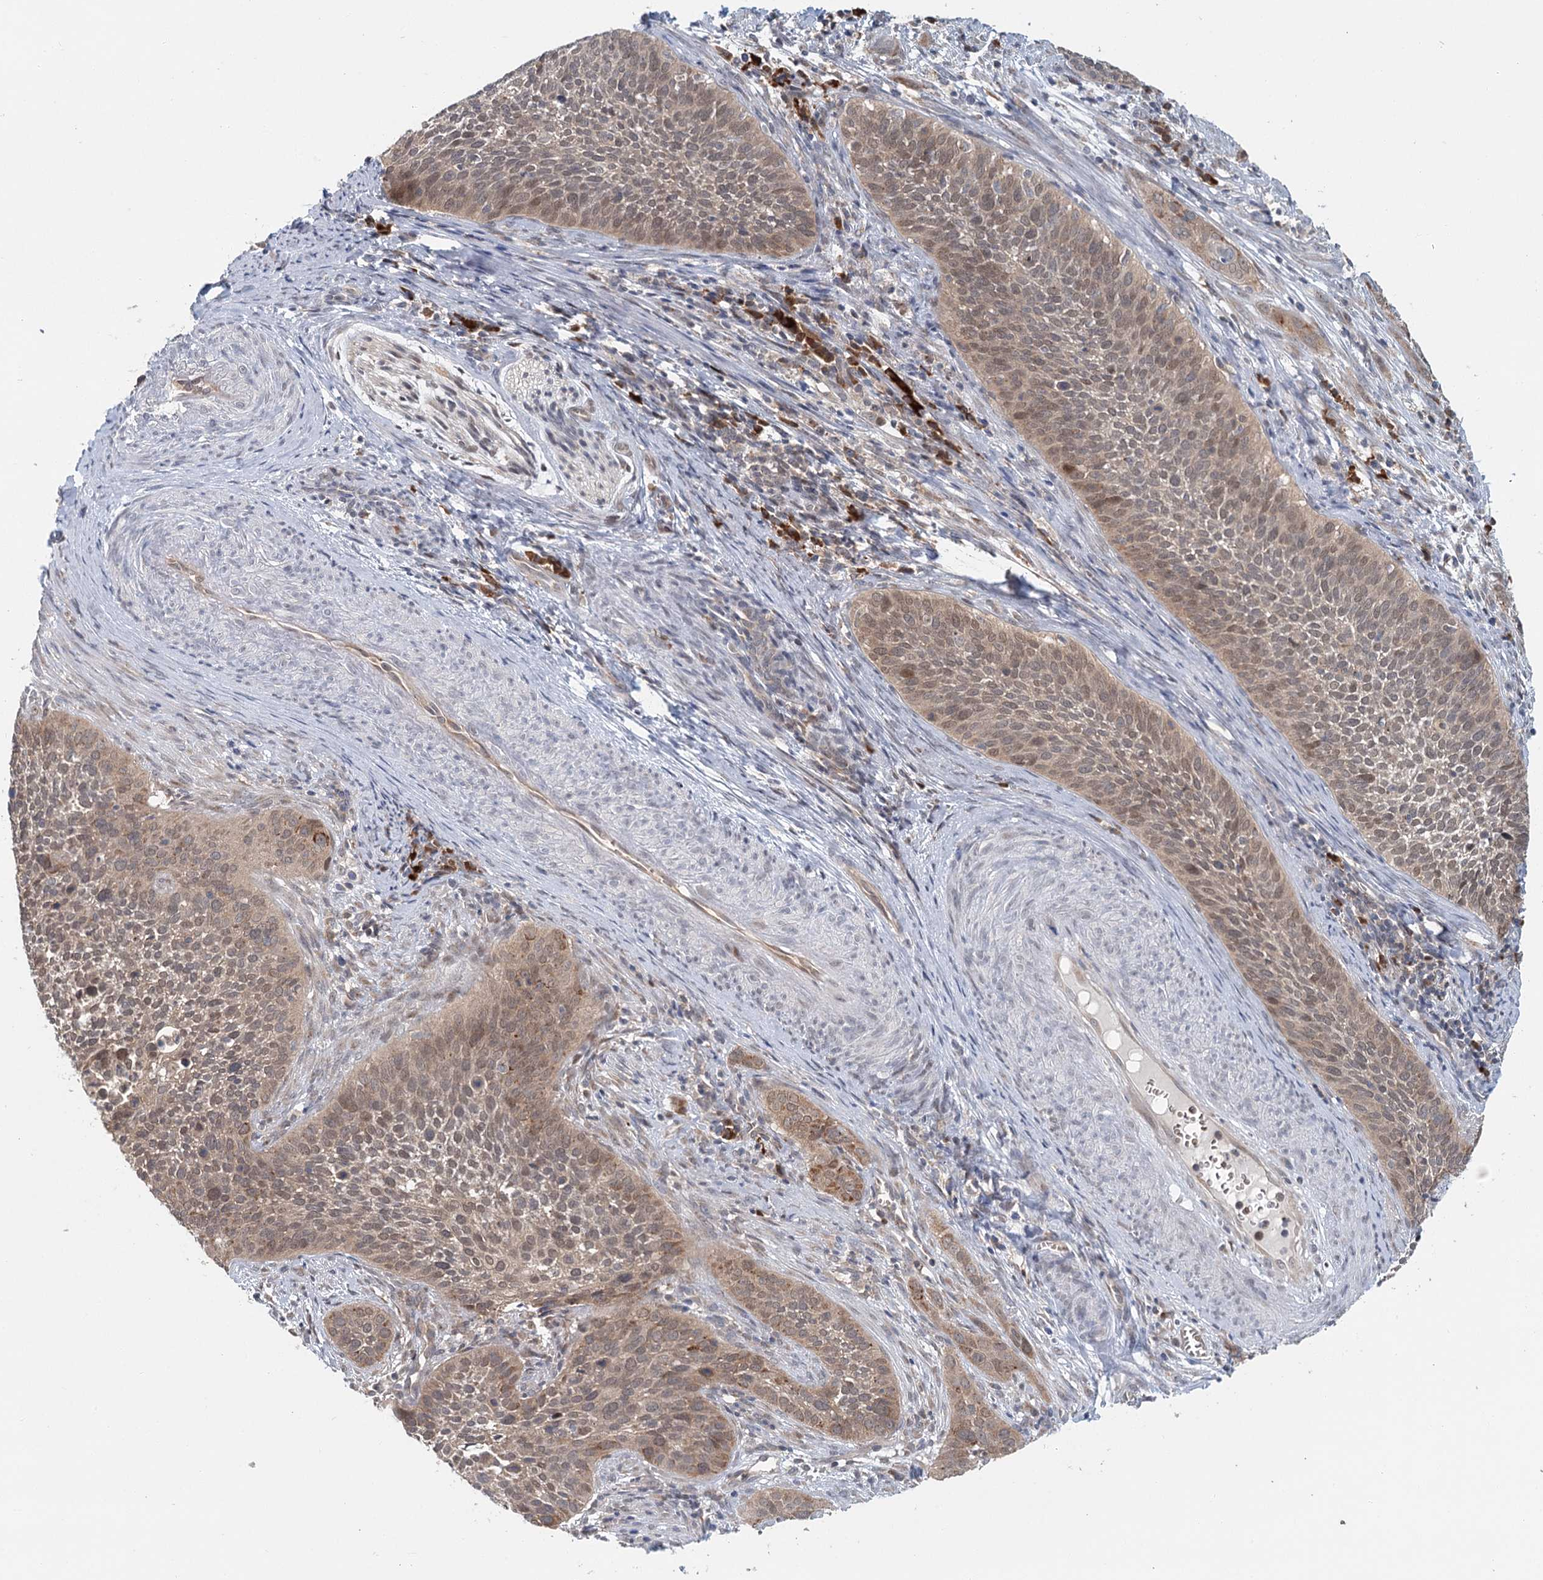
{"staining": {"intensity": "moderate", "quantity": "25%-75%", "location": "cytoplasmic/membranous,nuclear"}, "tissue": "cervical cancer", "cell_type": "Tumor cells", "image_type": "cancer", "snomed": [{"axis": "morphology", "description": "Squamous cell carcinoma, NOS"}, {"axis": "topography", "description": "Cervix"}], "caption": "Human cervical cancer stained for a protein (brown) demonstrates moderate cytoplasmic/membranous and nuclear positive positivity in approximately 25%-75% of tumor cells.", "gene": "ADK", "patient": {"sex": "female", "age": 34}}